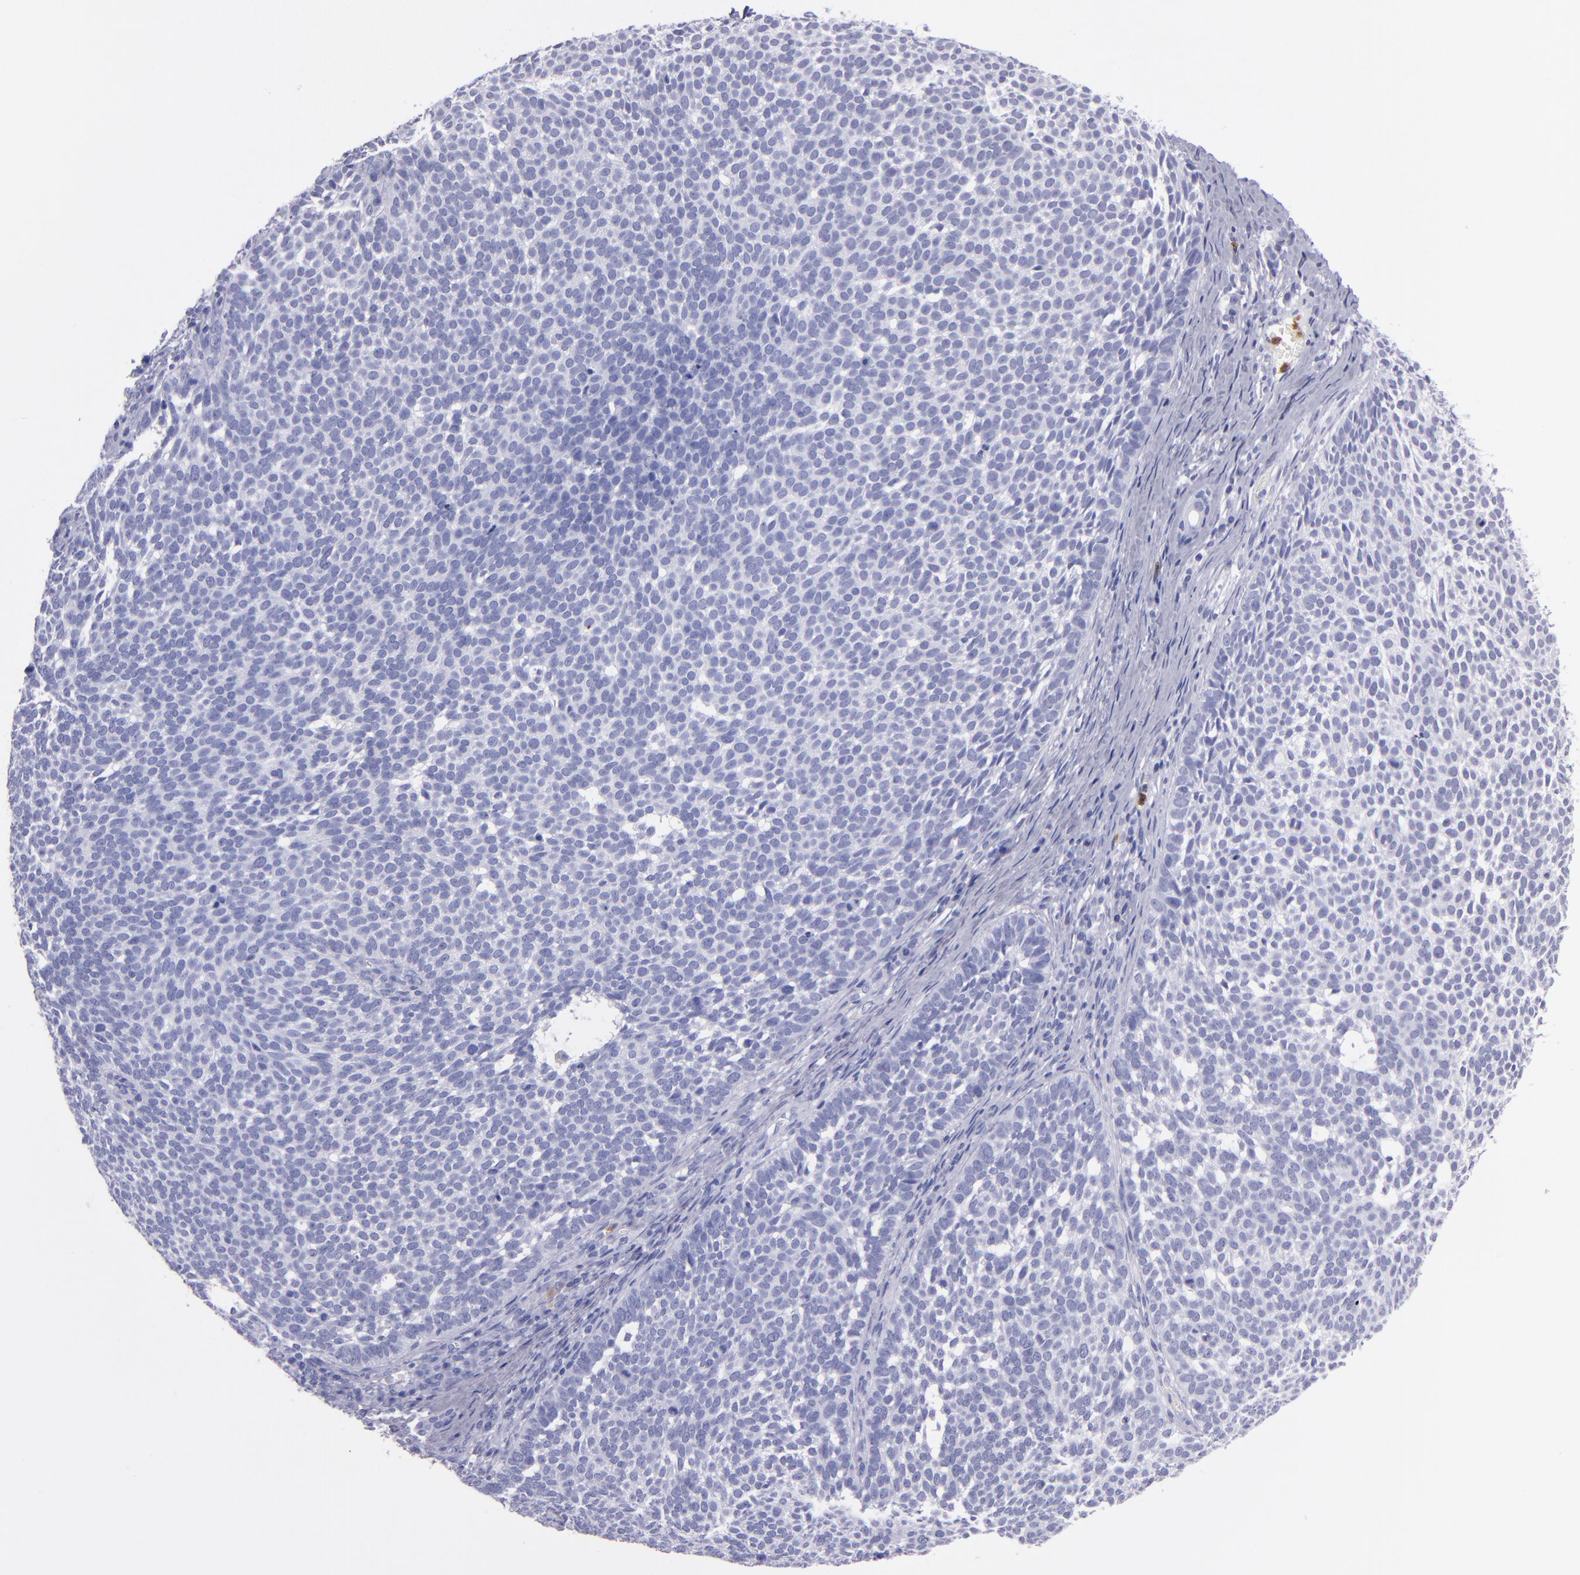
{"staining": {"intensity": "negative", "quantity": "none", "location": "none"}, "tissue": "skin cancer", "cell_type": "Tumor cells", "image_type": "cancer", "snomed": [{"axis": "morphology", "description": "Basal cell carcinoma"}, {"axis": "topography", "description": "Skin"}], "caption": "DAB (3,3'-diaminobenzidine) immunohistochemical staining of human skin cancer (basal cell carcinoma) shows no significant positivity in tumor cells.", "gene": "CR1", "patient": {"sex": "male", "age": 63}}